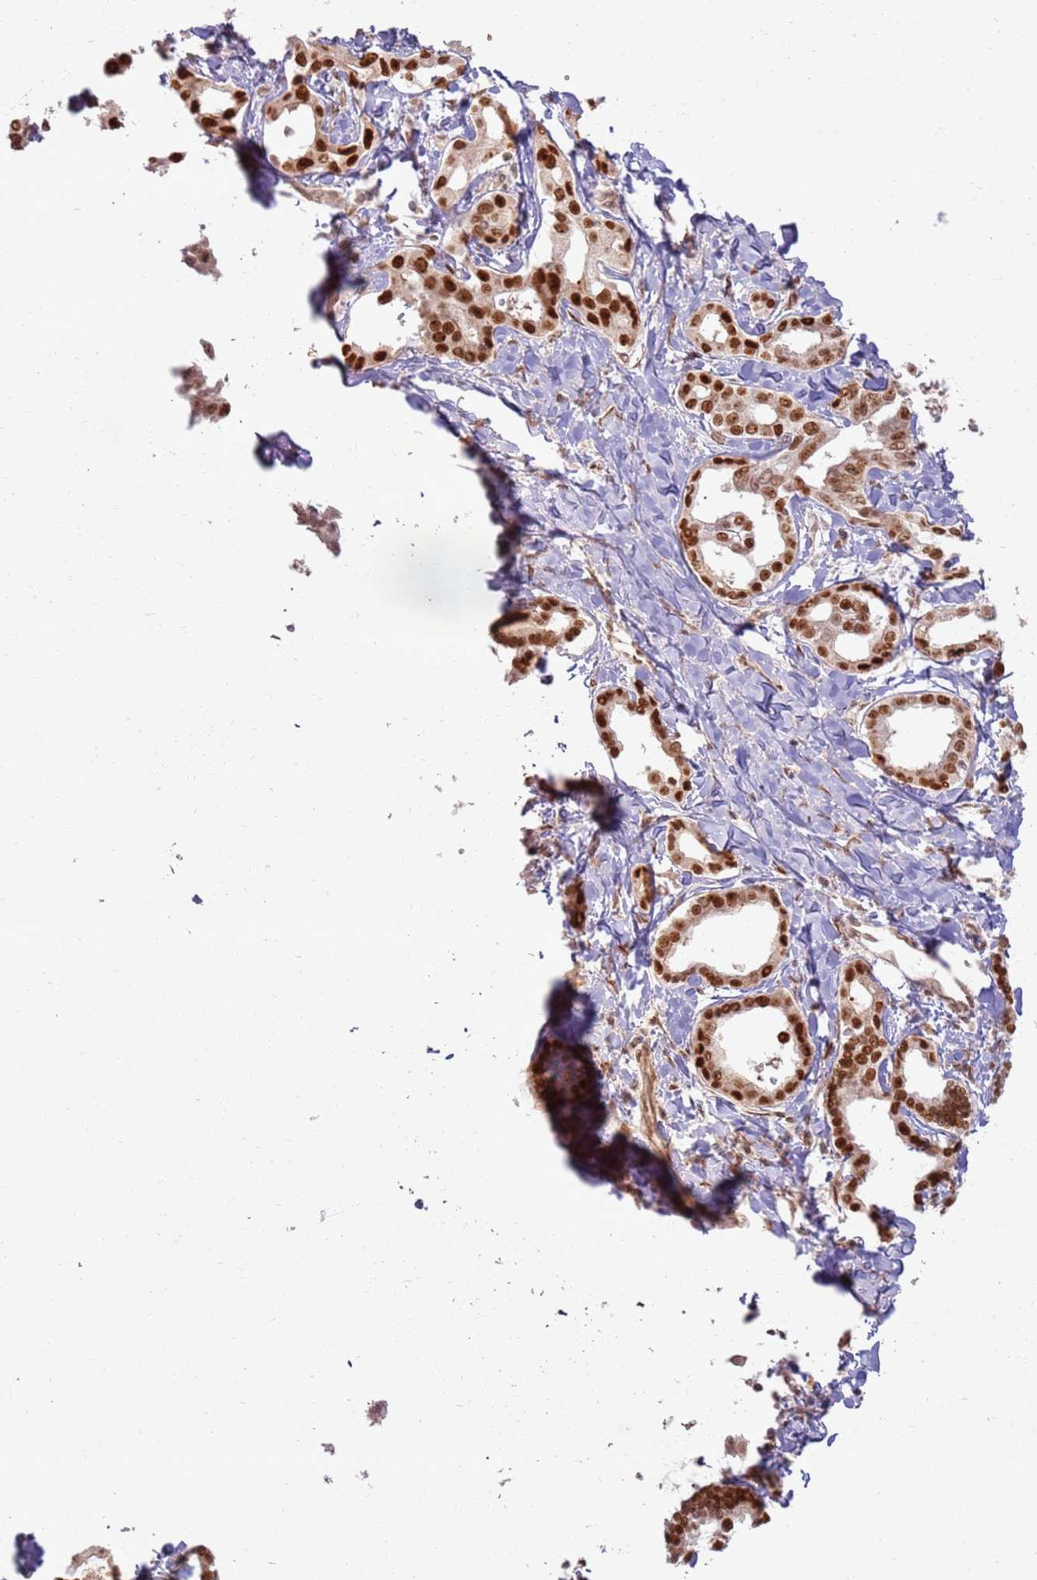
{"staining": {"intensity": "strong", "quantity": "25%-75%", "location": "nuclear"}, "tissue": "liver cancer", "cell_type": "Tumor cells", "image_type": "cancer", "snomed": [{"axis": "morphology", "description": "Cholangiocarcinoma"}, {"axis": "topography", "description": "Liver"}], "caption": "A high-resolution photomicrograph shows immunohistochemistry (IHC) staining of liver cholangiocarcinoma, which exhibits strong nuclear positivity in about 25%-75% of tumor cells. The protein is stained brown, and the nuclei are stained in blue (DAB (3,3'-diaminobenzidine) IHC with brightfield microscopy, high magnification).", "gene": "KLHL36", "patient": {"sex": "female", "age": 77}}